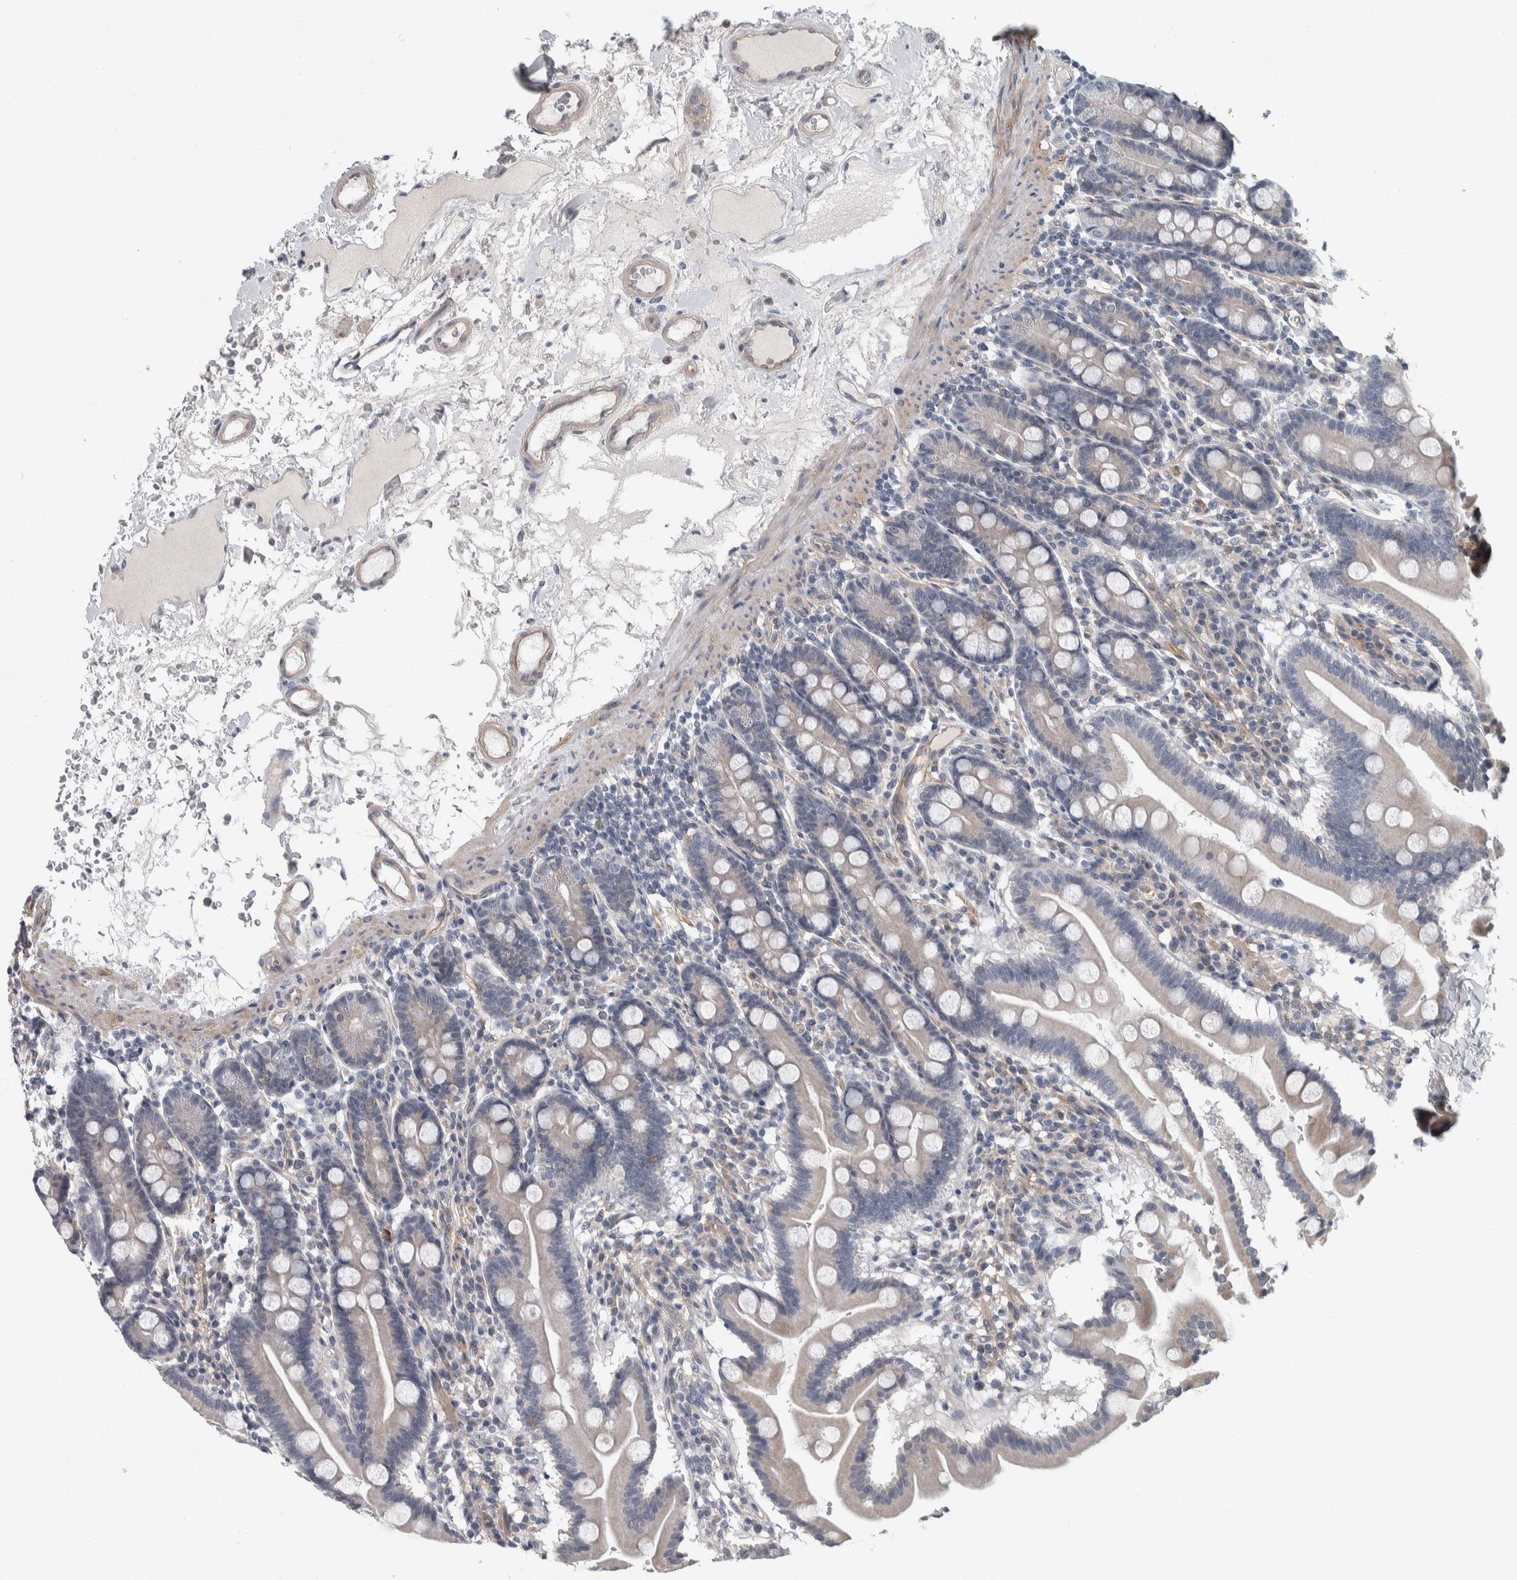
{"staining": {"intensity": "negative", "quantity": "none", "location": "none"}, "tissue": "duodenum", "cell_type": "Glandular cells", "image_type": "normal", "snomed": [{"axis": "morphology", "description": "Normal tissue, NOS"}, {"axis": "topography", "description": "Duodenum"}], "caption": "An immunohistochemistry (IHC) image of unremarkable duodenum is shown. There is no staining in glandular cells of duodenum.", "gene": "KCNJ3", "patient": {"sex": "male", "age": 50}}